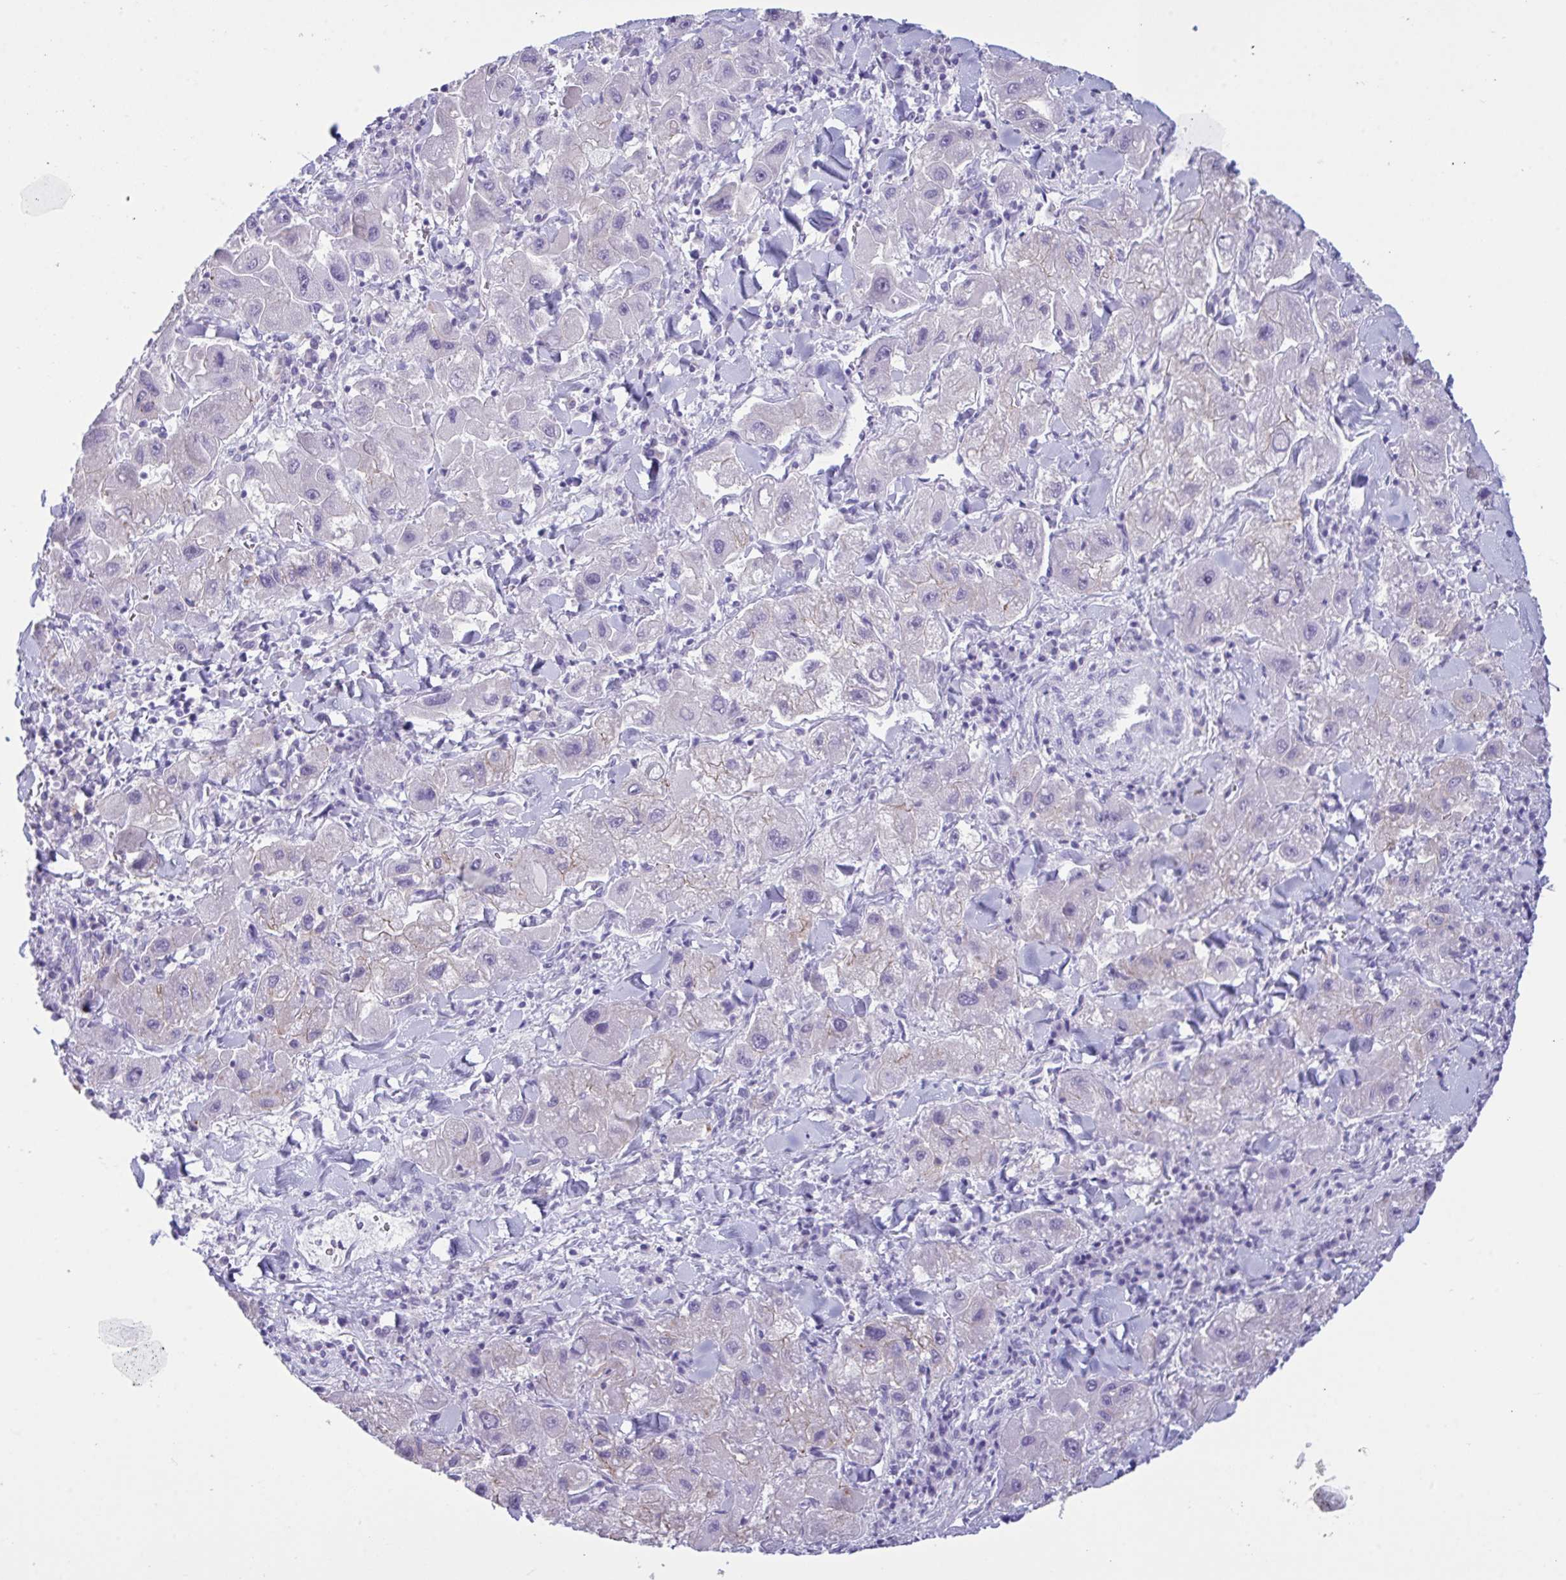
{"staining": {"intensity": "negative", "quantity": "none", "location": "none"}, "tissue": "liver cancer", "cell_type": "Tumor cells", "image_type": "cancer", "snomed": [{"axis": "morphology", "description": "Carcinoma, Hepatocellular, NOS"}, {"axis": "topography", "description": "Liver"}], "caption": "A micrograph of human hepatocellular carcinoma (liver) is negative for staining in tumor cells. (DAB (3,3'-diaminobenzidine) IHC visualized using brightfield microscopy, high magnification).", "gene": "GLB1L2", "patient": {"sex": "male", "age": 24}}